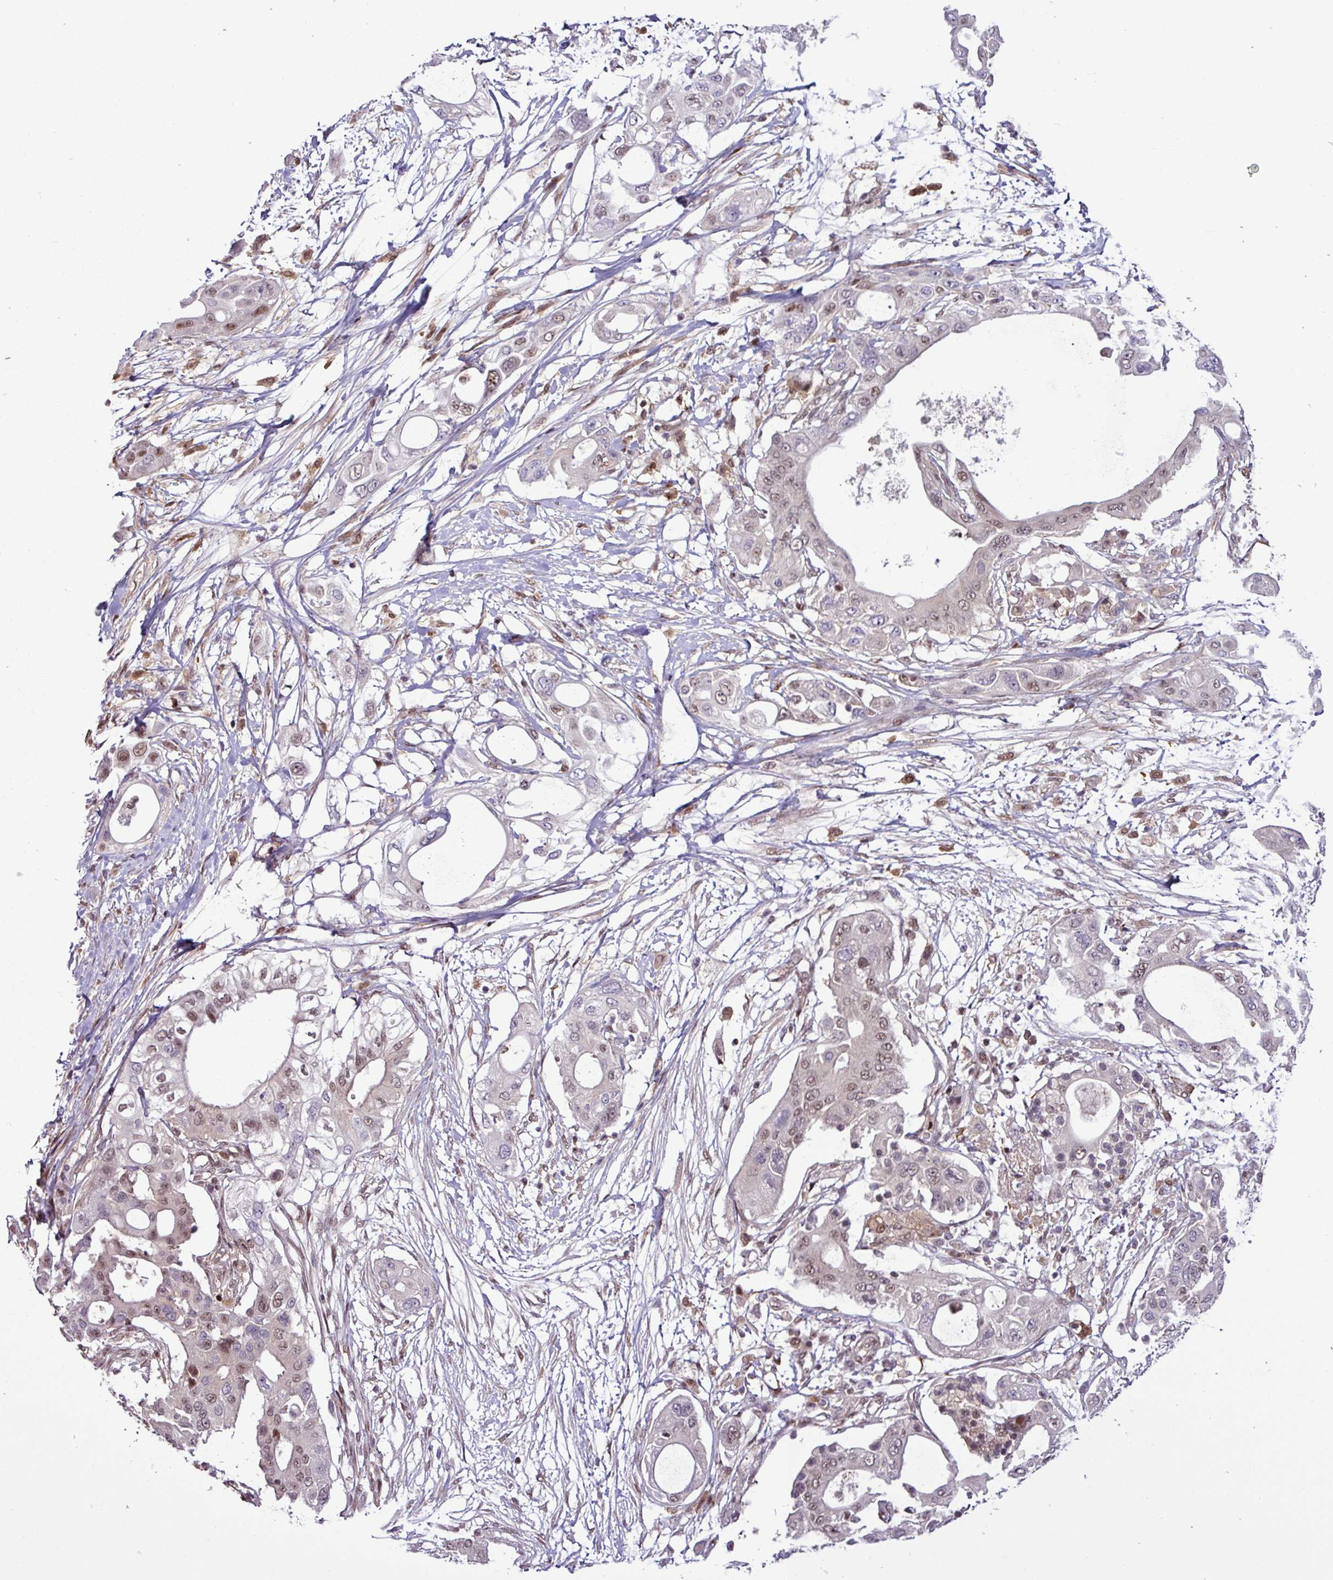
{"staining": {"intensity": "moderate", "quantity": "<25%", "location": "nuclear"}, "tissue": "pancreatic cancer", "cell_type": "Tumor cells", "image_type": "cancer", "snomed": [{"axis": "morphology", "description": "Adenocarcinoma, NOS"}, {"axis": "topography", "description": "Pancreas"}], "caption": "Human adenocarcinoma (pancreatic) stained for a protein (brown) exhibits moderate nuclear positive staining in approximately <25% of tumor cells.", "gene": "ITPKC", "patient": {"sex": "male", "age": 68}}